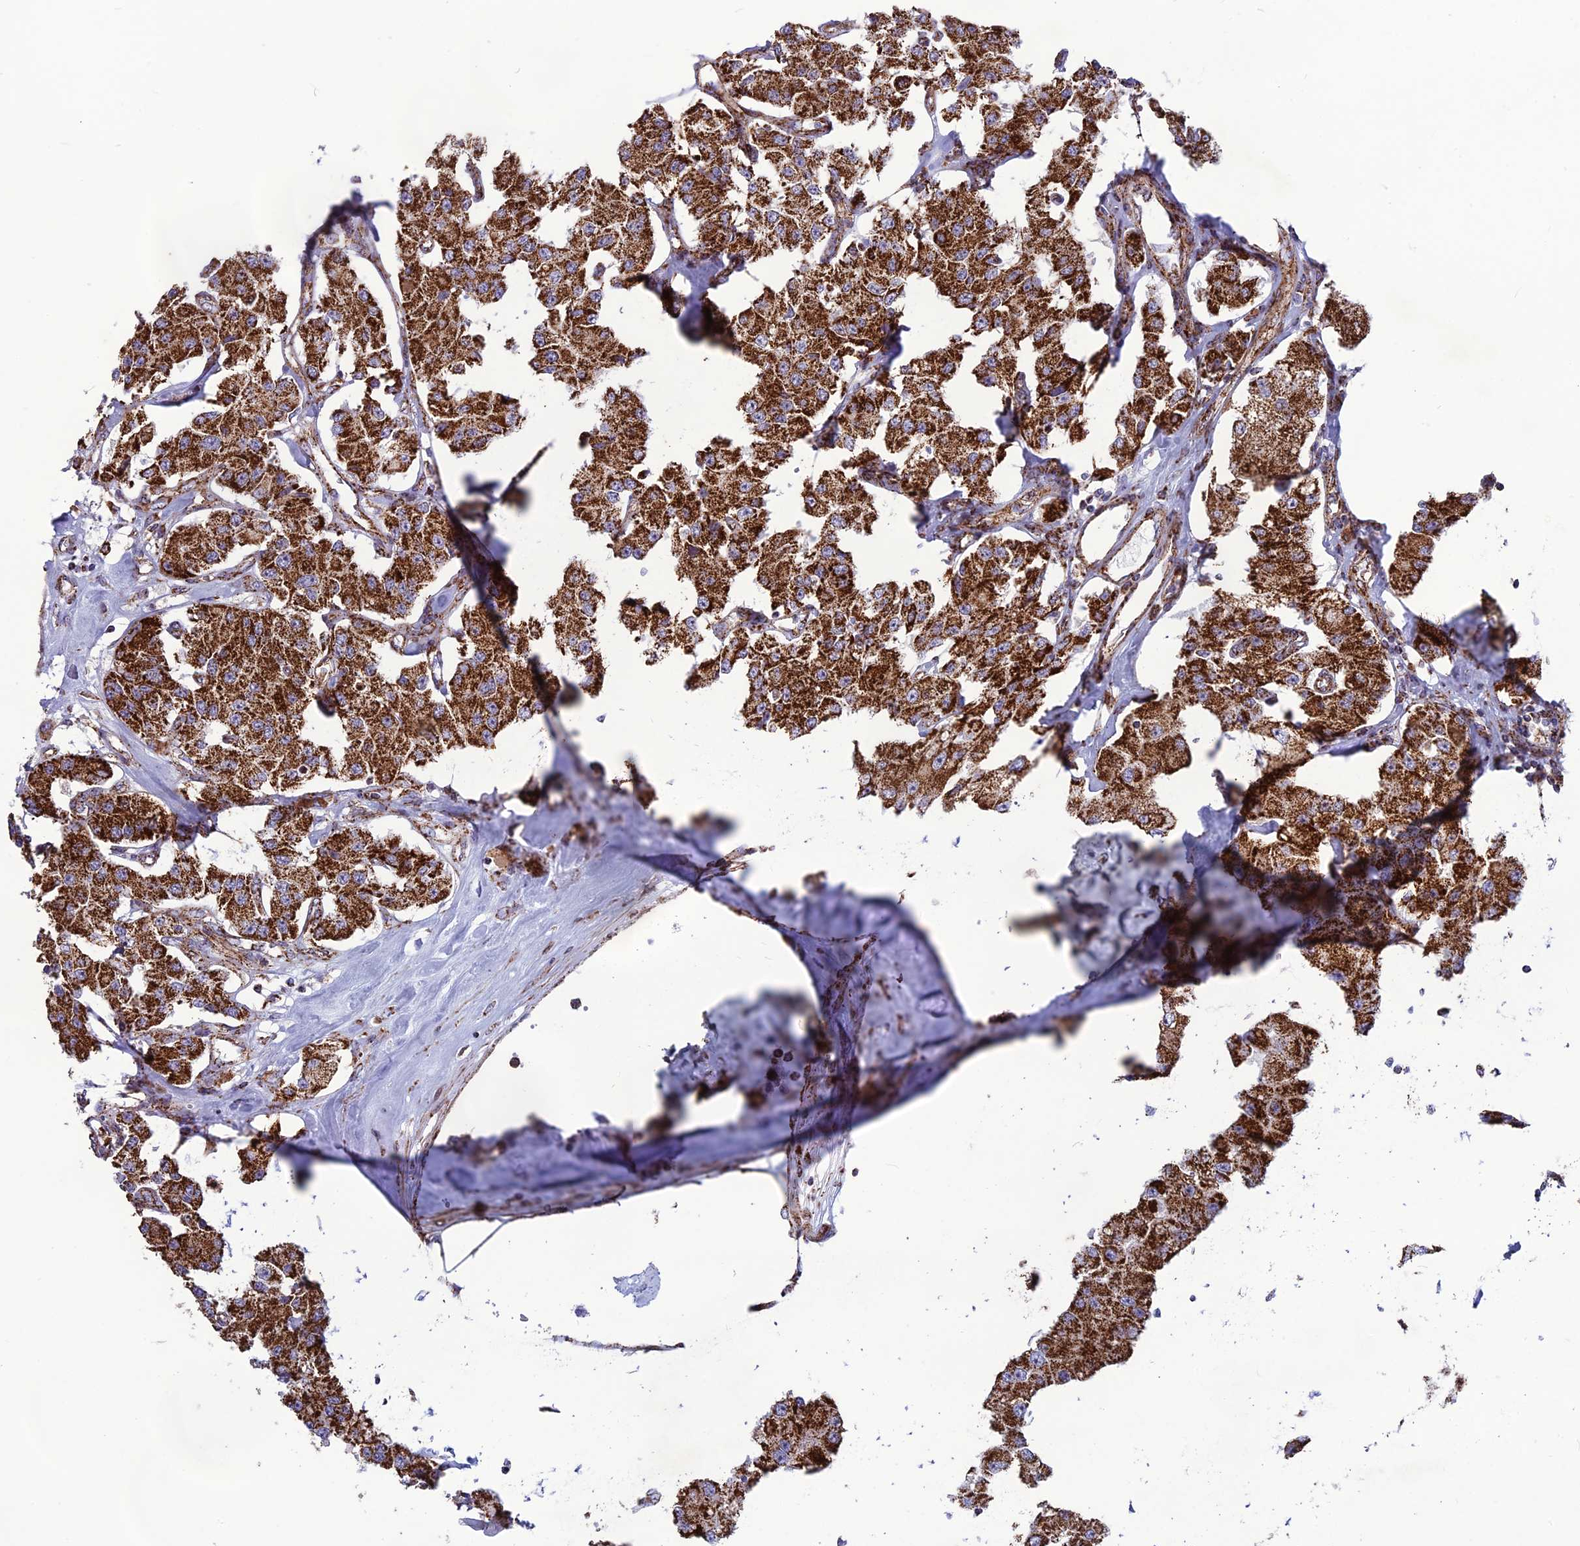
{"staining": {"intensity": "moderate", "quantity": ">75%", "location": "cytoplasmic/membranous"}, "tissue": "carcinoid", "cell_type": "Tumor cells", "image_type": "cancer", "snomed": [{"axis": "morphology", "description": "Carcinoid, malignant, NOS"}, {"axis": "topography", "description": "Pancreas"}], "caption": "Carcinoid stained with a brown dye demonstrates moderate cytoplasmic/membranous positive expression in approximately >75% of tumor cells.", "gene": "MRPS18B", "patient": {"sex": "male", "age": 41}}